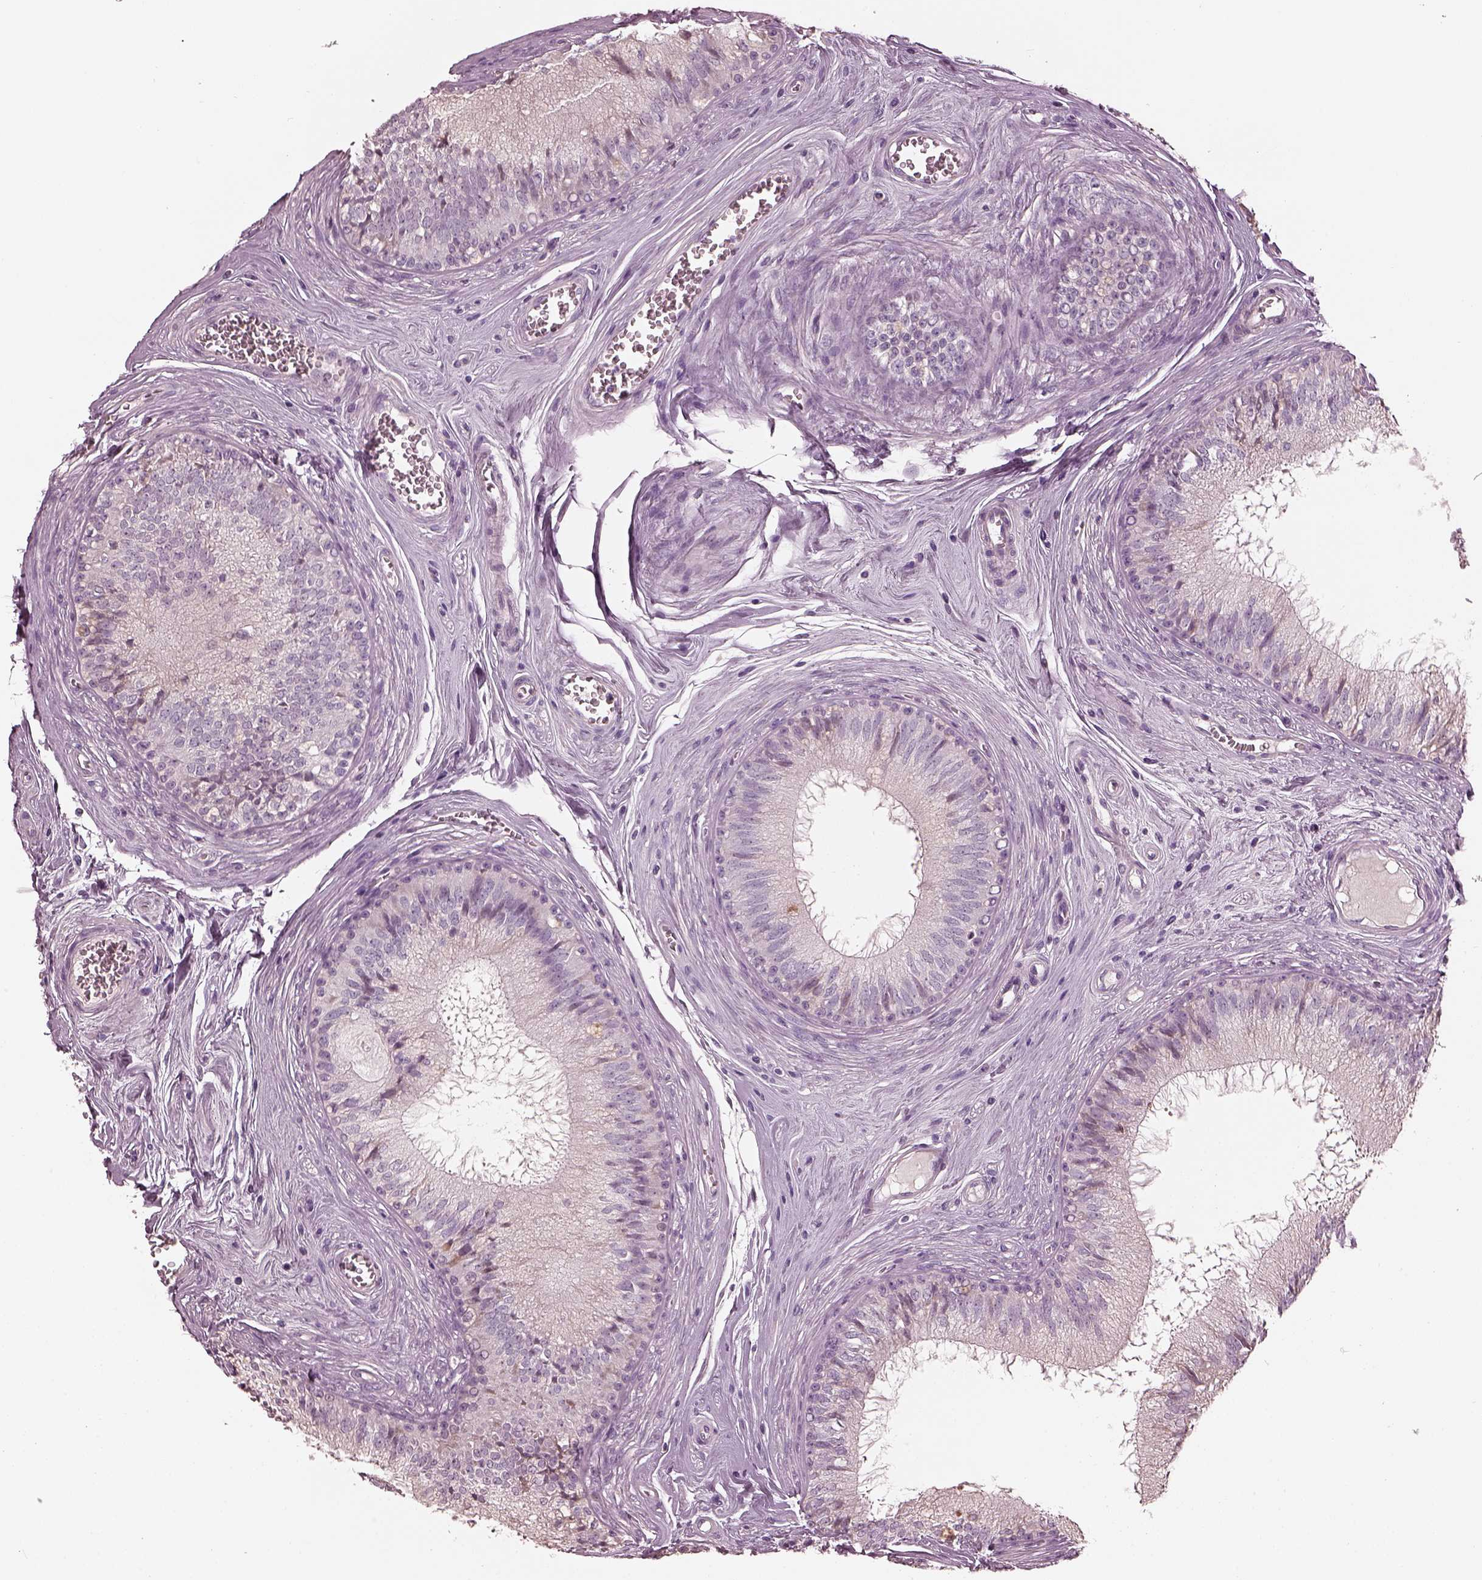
{"staining": {"intensity": "negative", "quantity": "none", "location": "none"}, "tissue": "epididymis", "cell_type": "Glandular cells", "image_type": "normal", "snomed": [{"axis": "morphology", "description": "Normal tissue, NOS"}, {"axis": "topography", "description": "Epididymis"}], "caption": "This image is of unremarkable epididymis stained with immunohistochemistry (IHC) to label a protein in brown with the nuclei are counter-stained blue. There is no positivity in glandular cells. (DAB (3,3'-diaminobenzidine) IHC, high magnification).", "gene": "OPTC", "patient": {"sex": "male", "age": 37}}